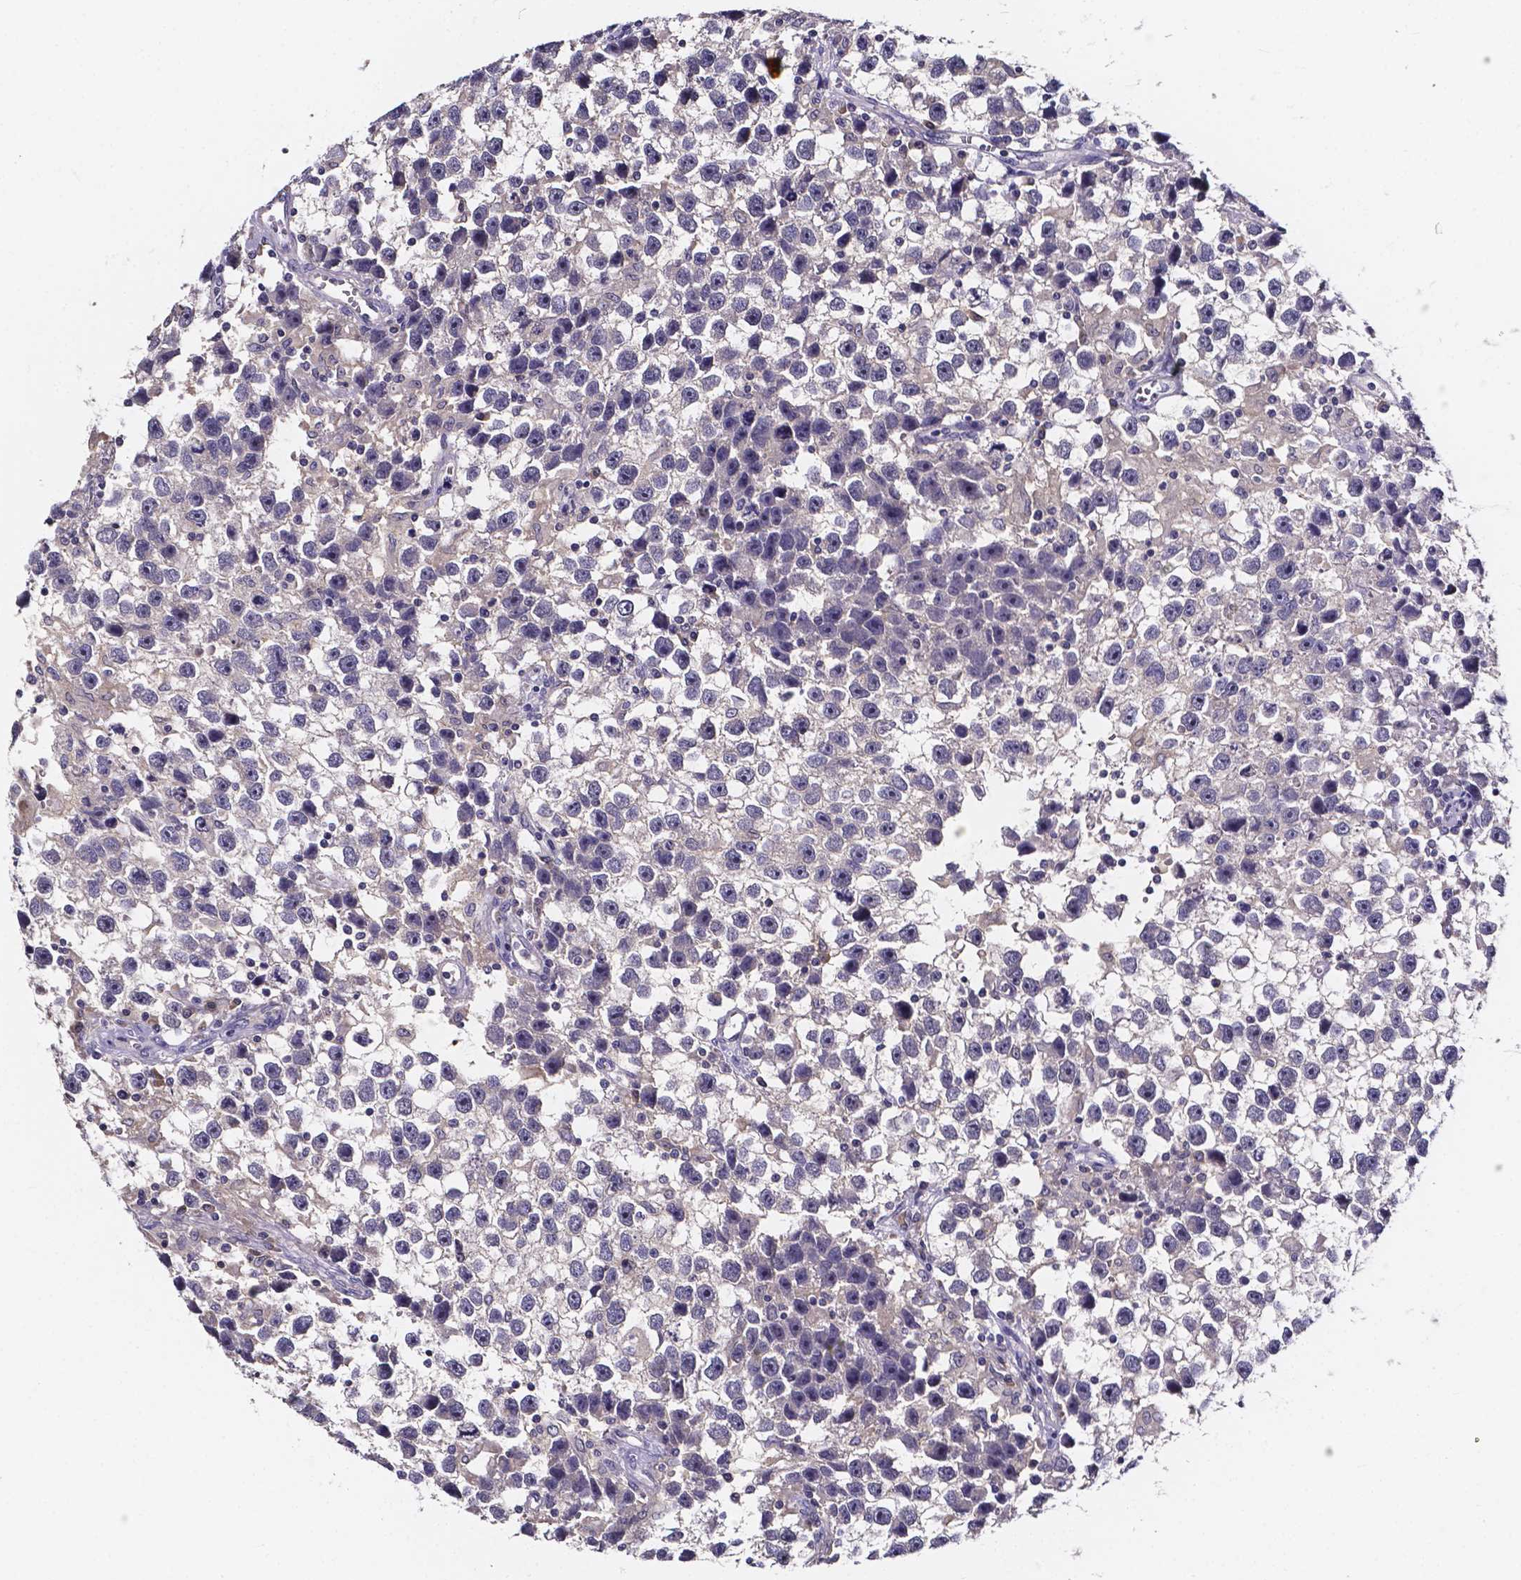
{"staining": {"intensity": "negative", "quantity": "none", "location": "none"}, "tissue": "testis cancer", "cell_type": "Tumor cells", "image_type": "cancer", "snomed": [{"axis": "morphology", "description": "Seminoma, NOS"}, {"axis": "topography", "description": "Testis"}], "caption": "DAB (3,3'-diaminobenzidine) immunohistochemical staining of human testis seminoma demonstrates no significant positivity in tumor cells.", "gene": "SPOCD1", "patient": {"sex": "male", "age": 43}}